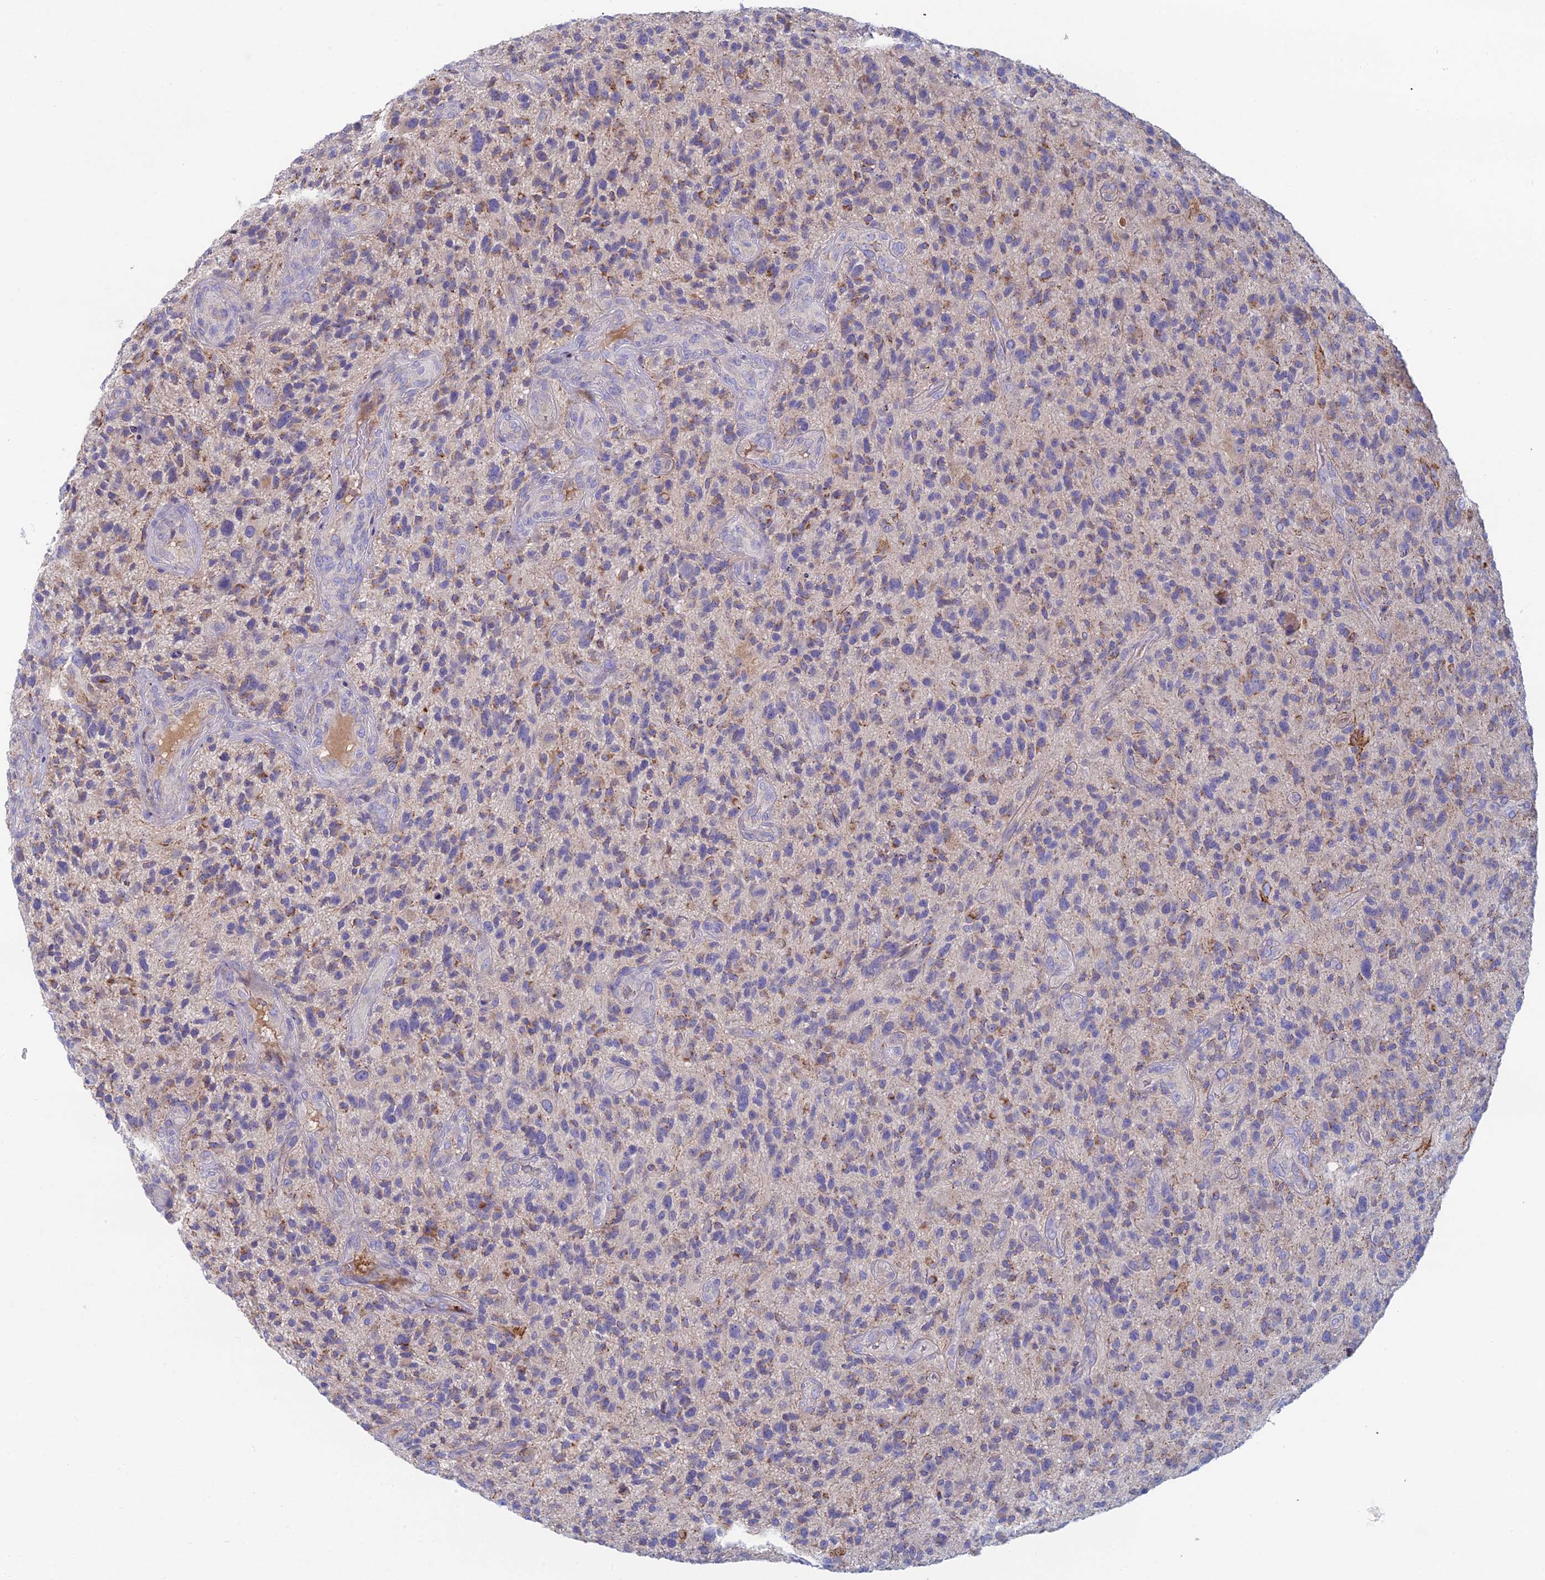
{"staining": {"intensity": "negative", "quantity": "none", "location": "none"}, "tissue": "glioma", "cell_type": "Tumor cells", "image_type": "cancer", "snomed": [{"axis": "morphology", "description": "Glioma, malignant, High grade"}, {"axis": "topography", "description": "Brain"}], "caption": "Immunohistochemistry histopathology image of neoplastic tissue: human malignant high-grade glioma stained with DAB (3,3'-diaminobenzidine) displays no significant protein positivity in tumor cells.", "gene": "IFTAP", "patient": {"sex": "male", "age": 47}}